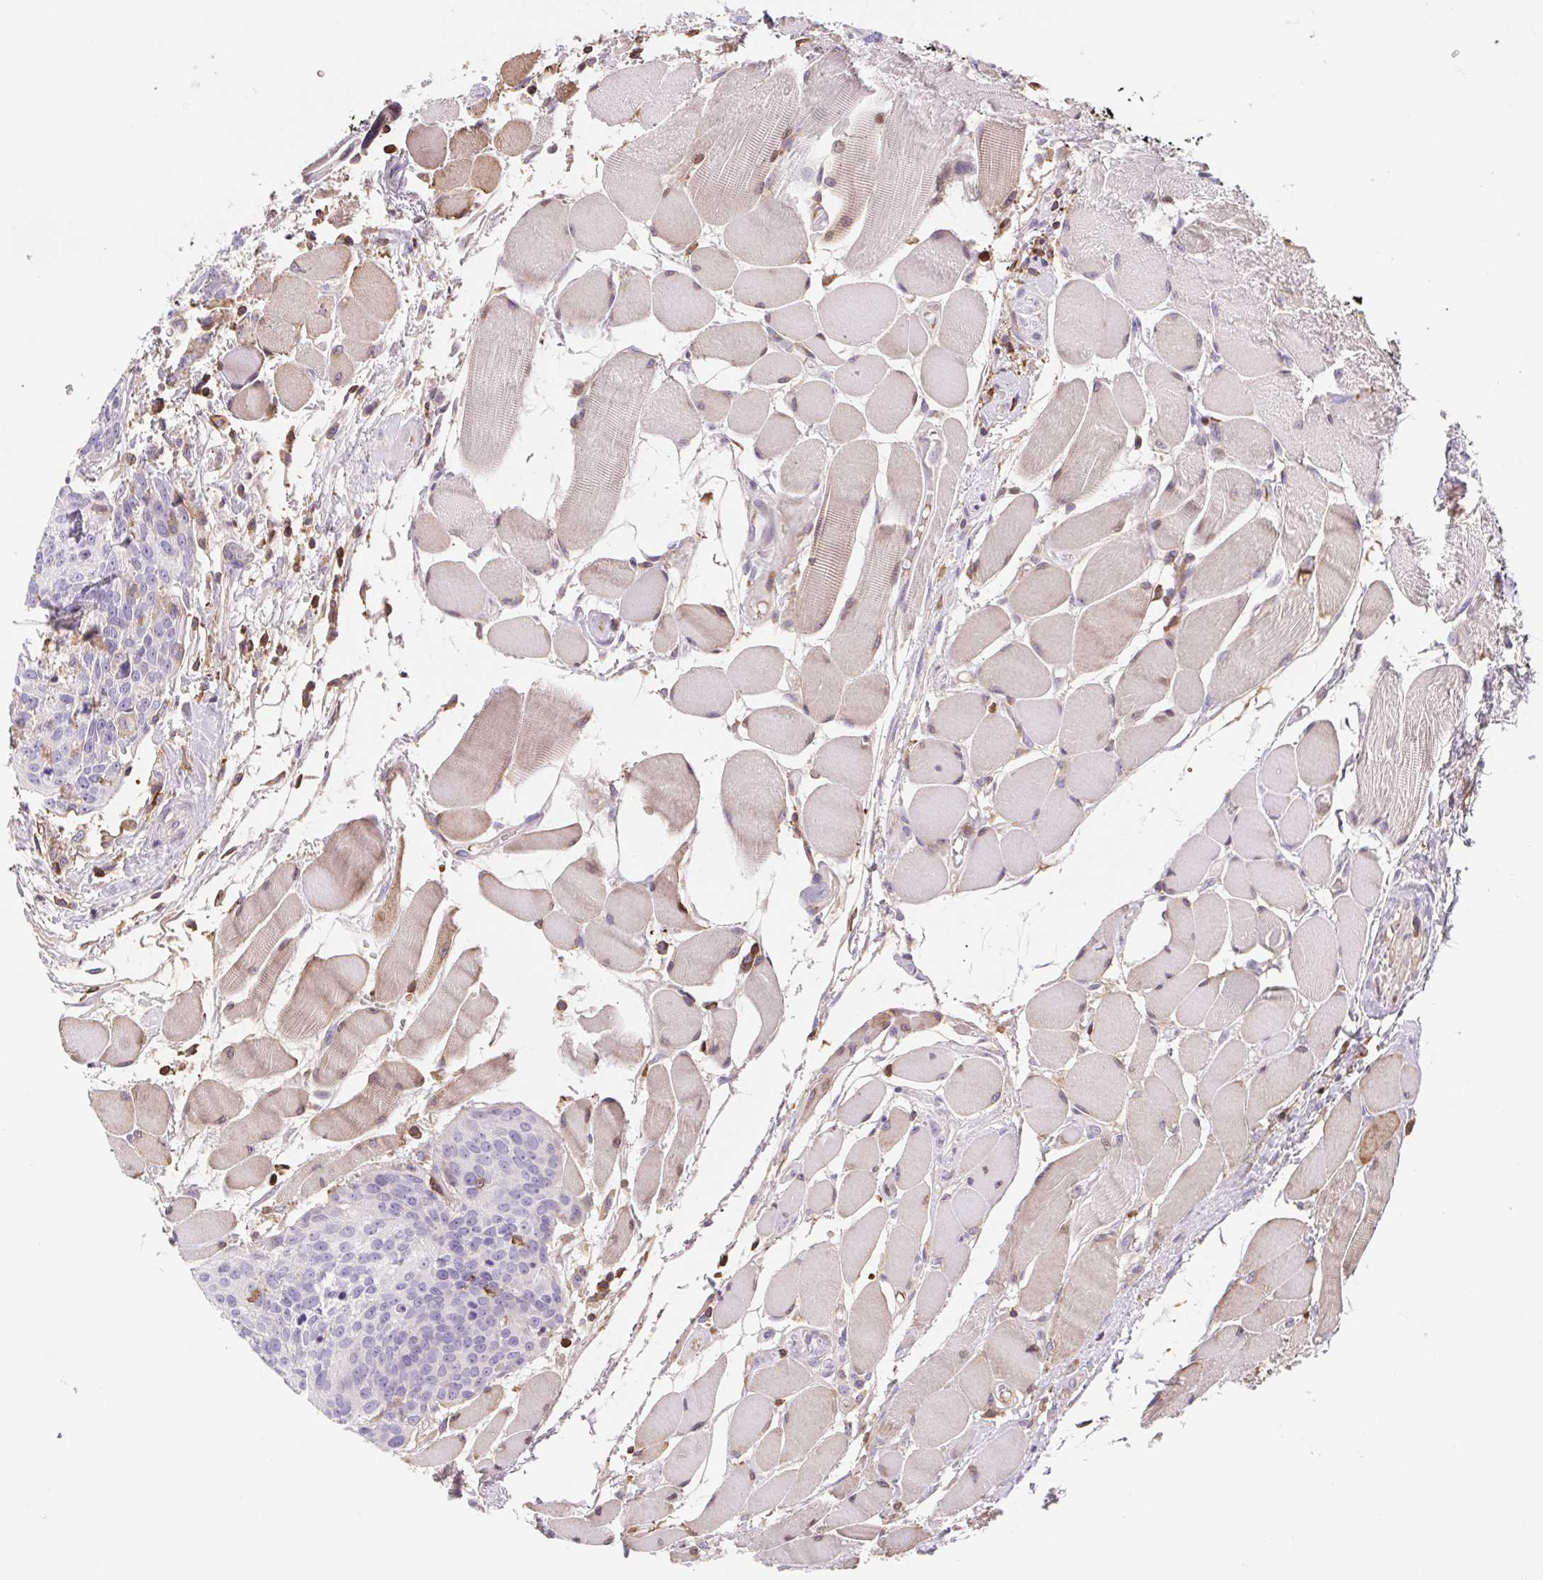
{"staining": {"intensity": "negative", "quantity": "none", "location": "none"}, "tissue": "head and neck cancer", "cell_type": "Tumor cells", "image_type": "cancer", "snomed": [{"axis": "morphology", "description": "Squamous cell carcinoma, NOS"}, {"axis": "topography", "description": "Oral tissue"}, {"axis": "topography", "description": "Head-Neck"}], "caption": "Protein analysis of head and neck cancer exhibits no significant staining in tumor cells.", "gene": "TPRG1", "patient": {"sex": "male", "age": 64}}